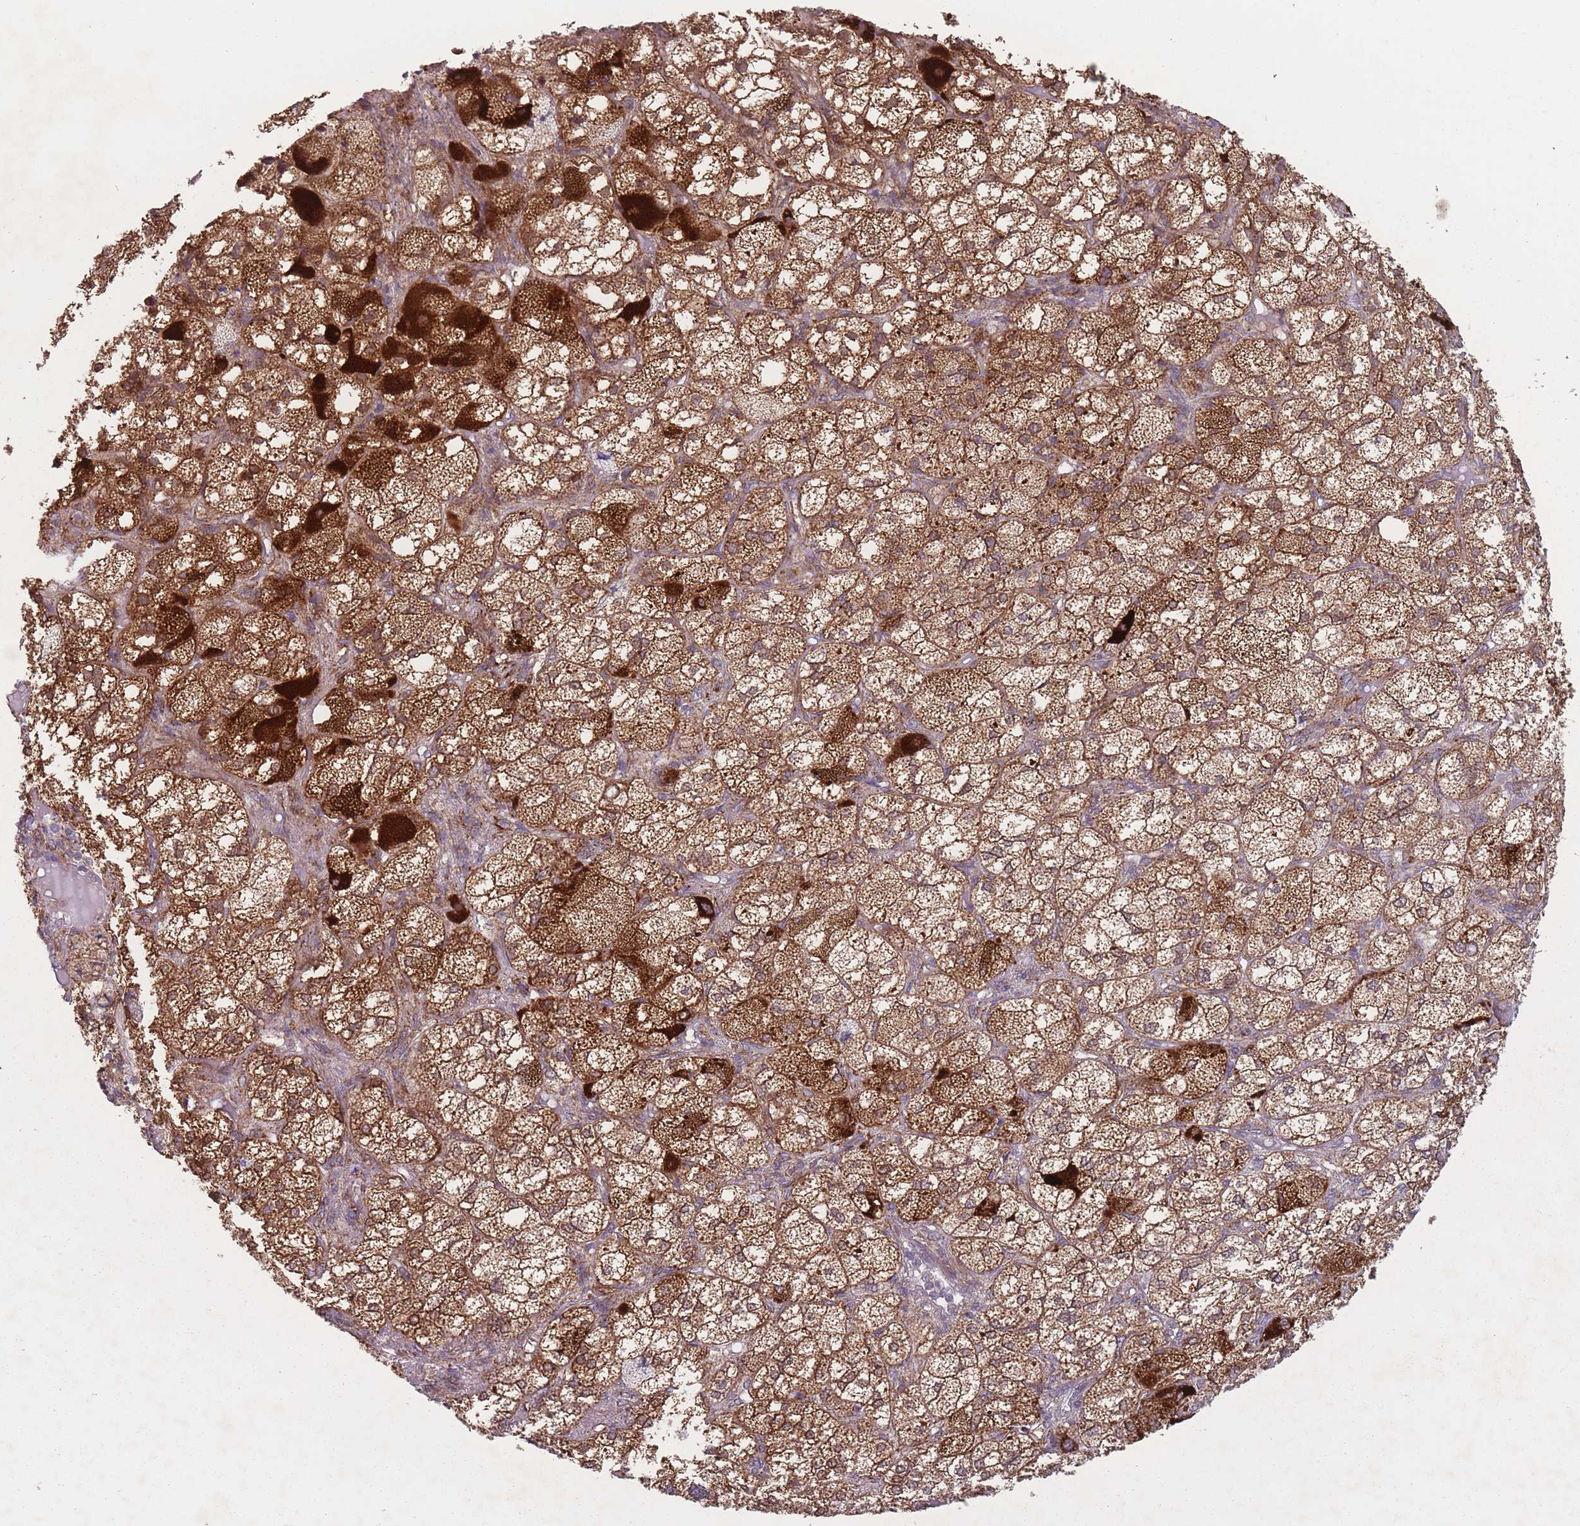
{"staining": {"intensity": "strong", "quantity": ">75%", "location": "cytoplasmic/membranous"}, "tissue": "adrenal gland", "cell_type": "Glandular cells", "image_type": "normal", "snomed": [{"axis": "morphology", "description": "Normal tissue, NOS"}, {"axis": "topography", "description": "Adrenal gland"}], "caption": "A brown stain shows strong cytoplasmic/membranous positivity of a protein in glandular cells of normal human adrenal gland.", "gene": "OR10Q1", "patient": {"sex": "female", "age": 61}}